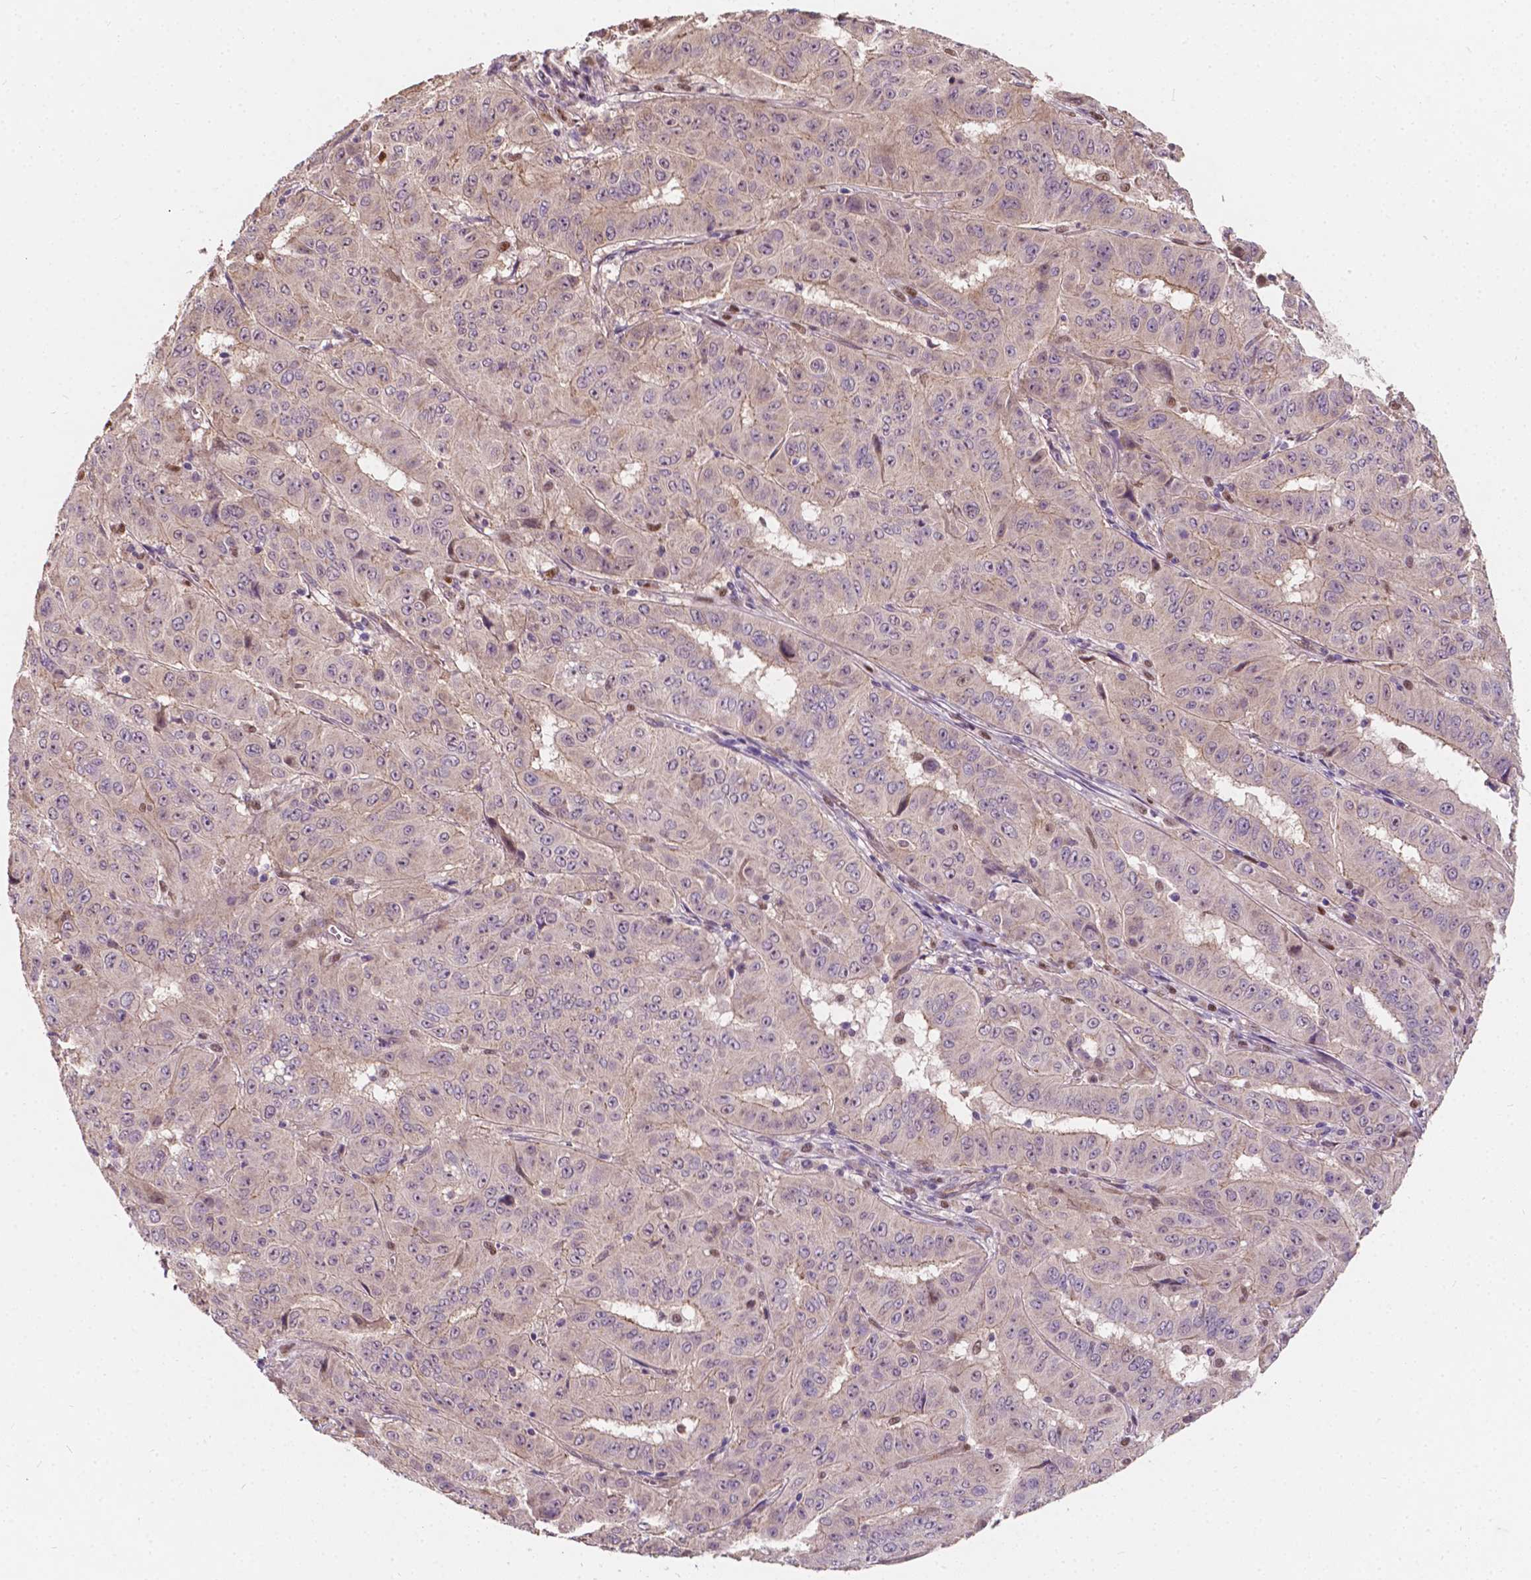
{"staining": {"intensity": "weak", "quantity": "25%-75%", "location": "cytoplasmic/membranous"}, "tissue": "pancreatic cancer", "cell_type": "Tumor cells", "image_type": "cancer", "snomed": [{"axis": "morphology", "description": "Adenocarcinoma, NOS"}, {"axis": "topography", "description": "Pancreas"}], "caption": "IHC of human pancreatic adenocarcinoma displays low levels of weak cytoplasmic/membranous expression in approximately 25%-75% of tumor cells. (Stains: DAB (3,3'-diaminobenzidine) in brown, nuclei in blue, Microscopy: brightfield microscopy at high magnification).", "gene": "DUSP16", "patient": {"sex": "male", "age": 63}}